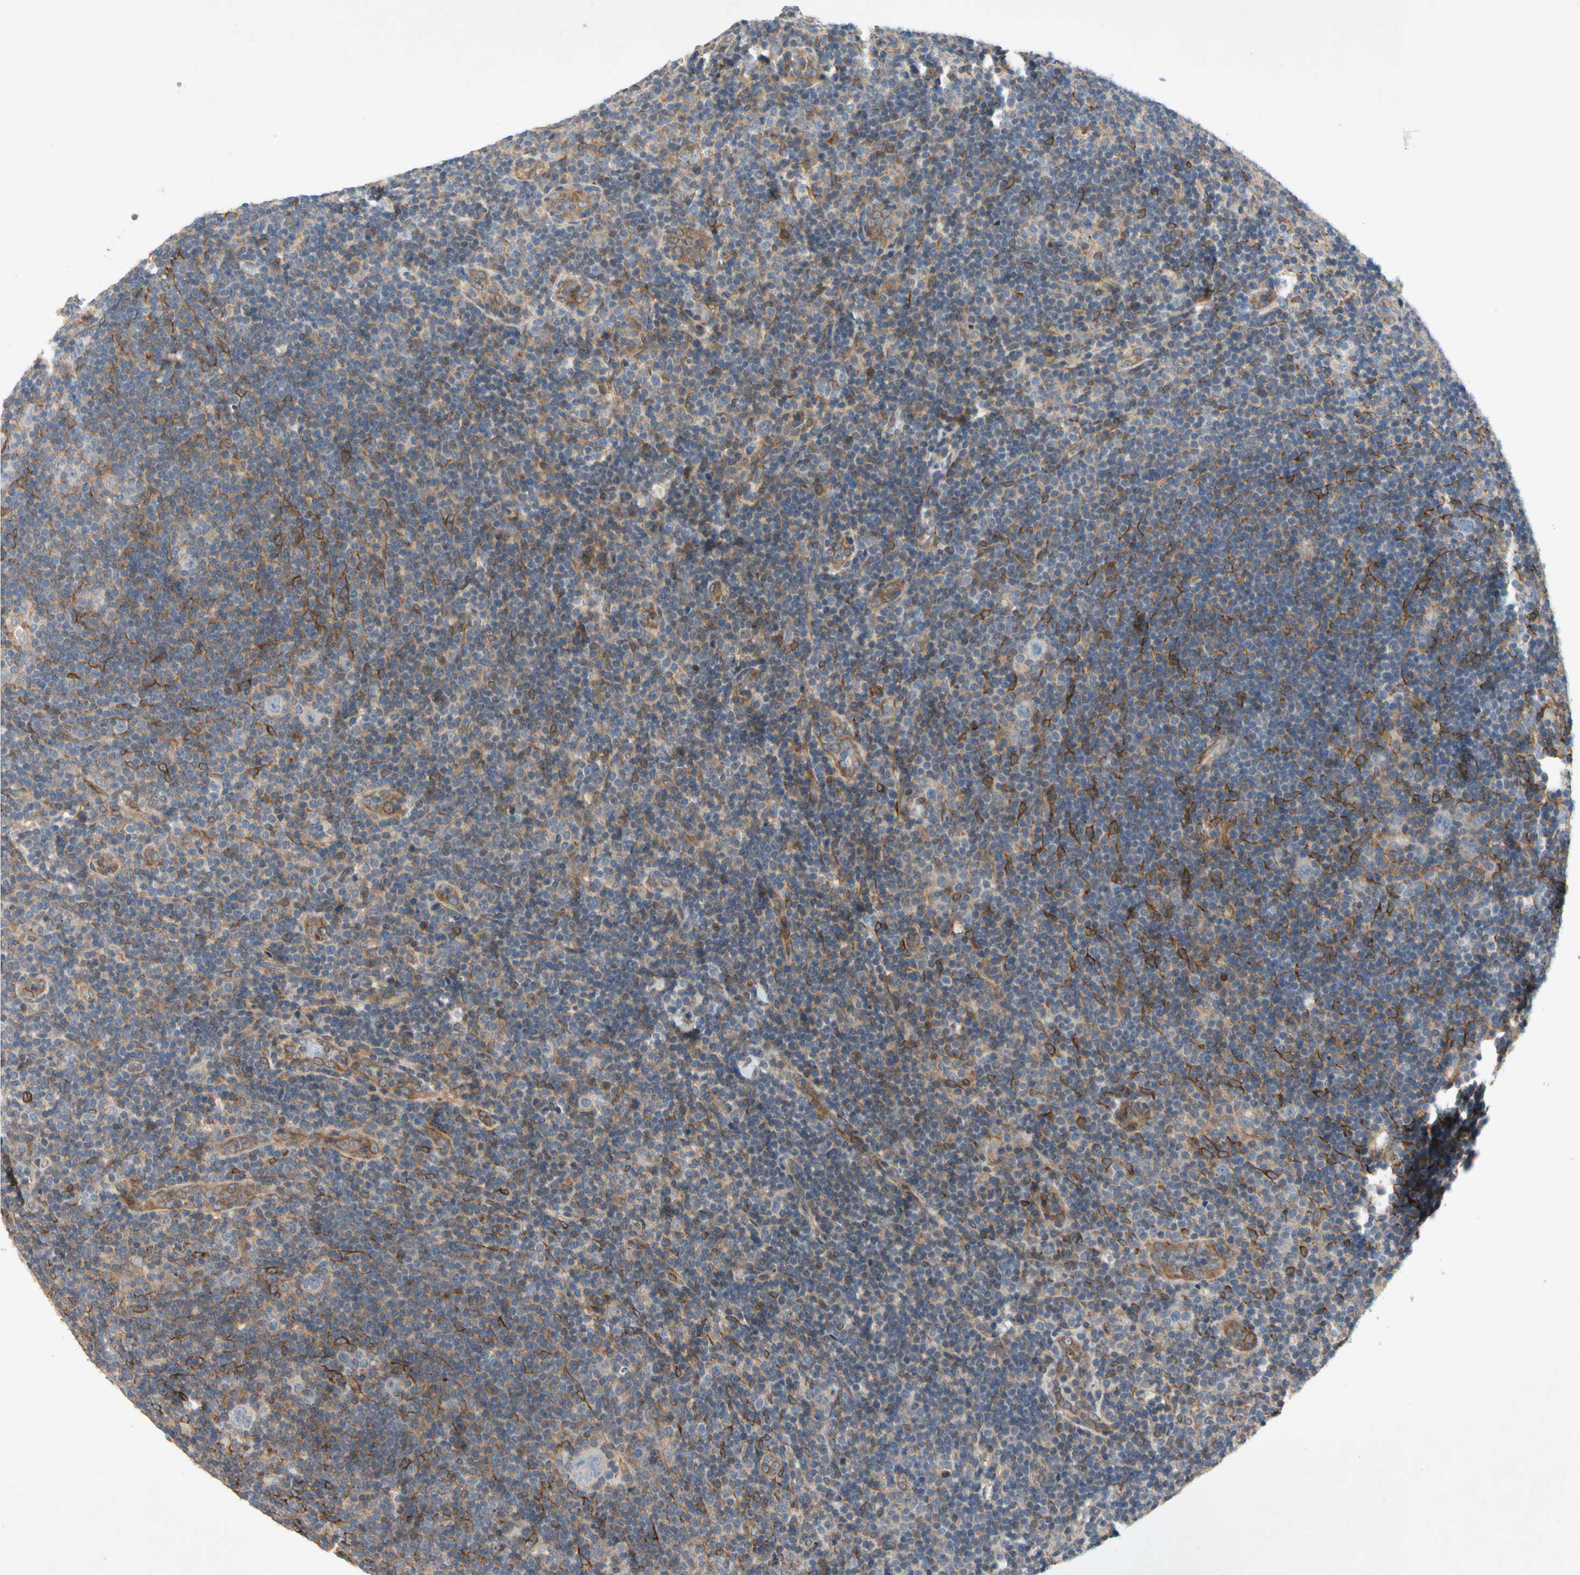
{"staining": {"intensity": "negative", "quantity": "none", "location": "none"}, "tissue": "lymphoma", "cell_type": "Tumor cells", "image_type": "cancer", "snomed": [{"axis": "morphology", "description": "Hodgkin's disease, NOS"}, {"axis": "topography", "description": "Lymph node"}], "caption": "High power microscopy photomicrograph of an immunohistochemistry micrograph of lymphoma, revealing no significant staining in tumor cells. (Stains: DAB IHC with hematoxylin counter stain, Microscopy: brightfield microscopy at high magnification).", "gene": "CRTAC1", "patient": {"sex": "female", "age": 57}}